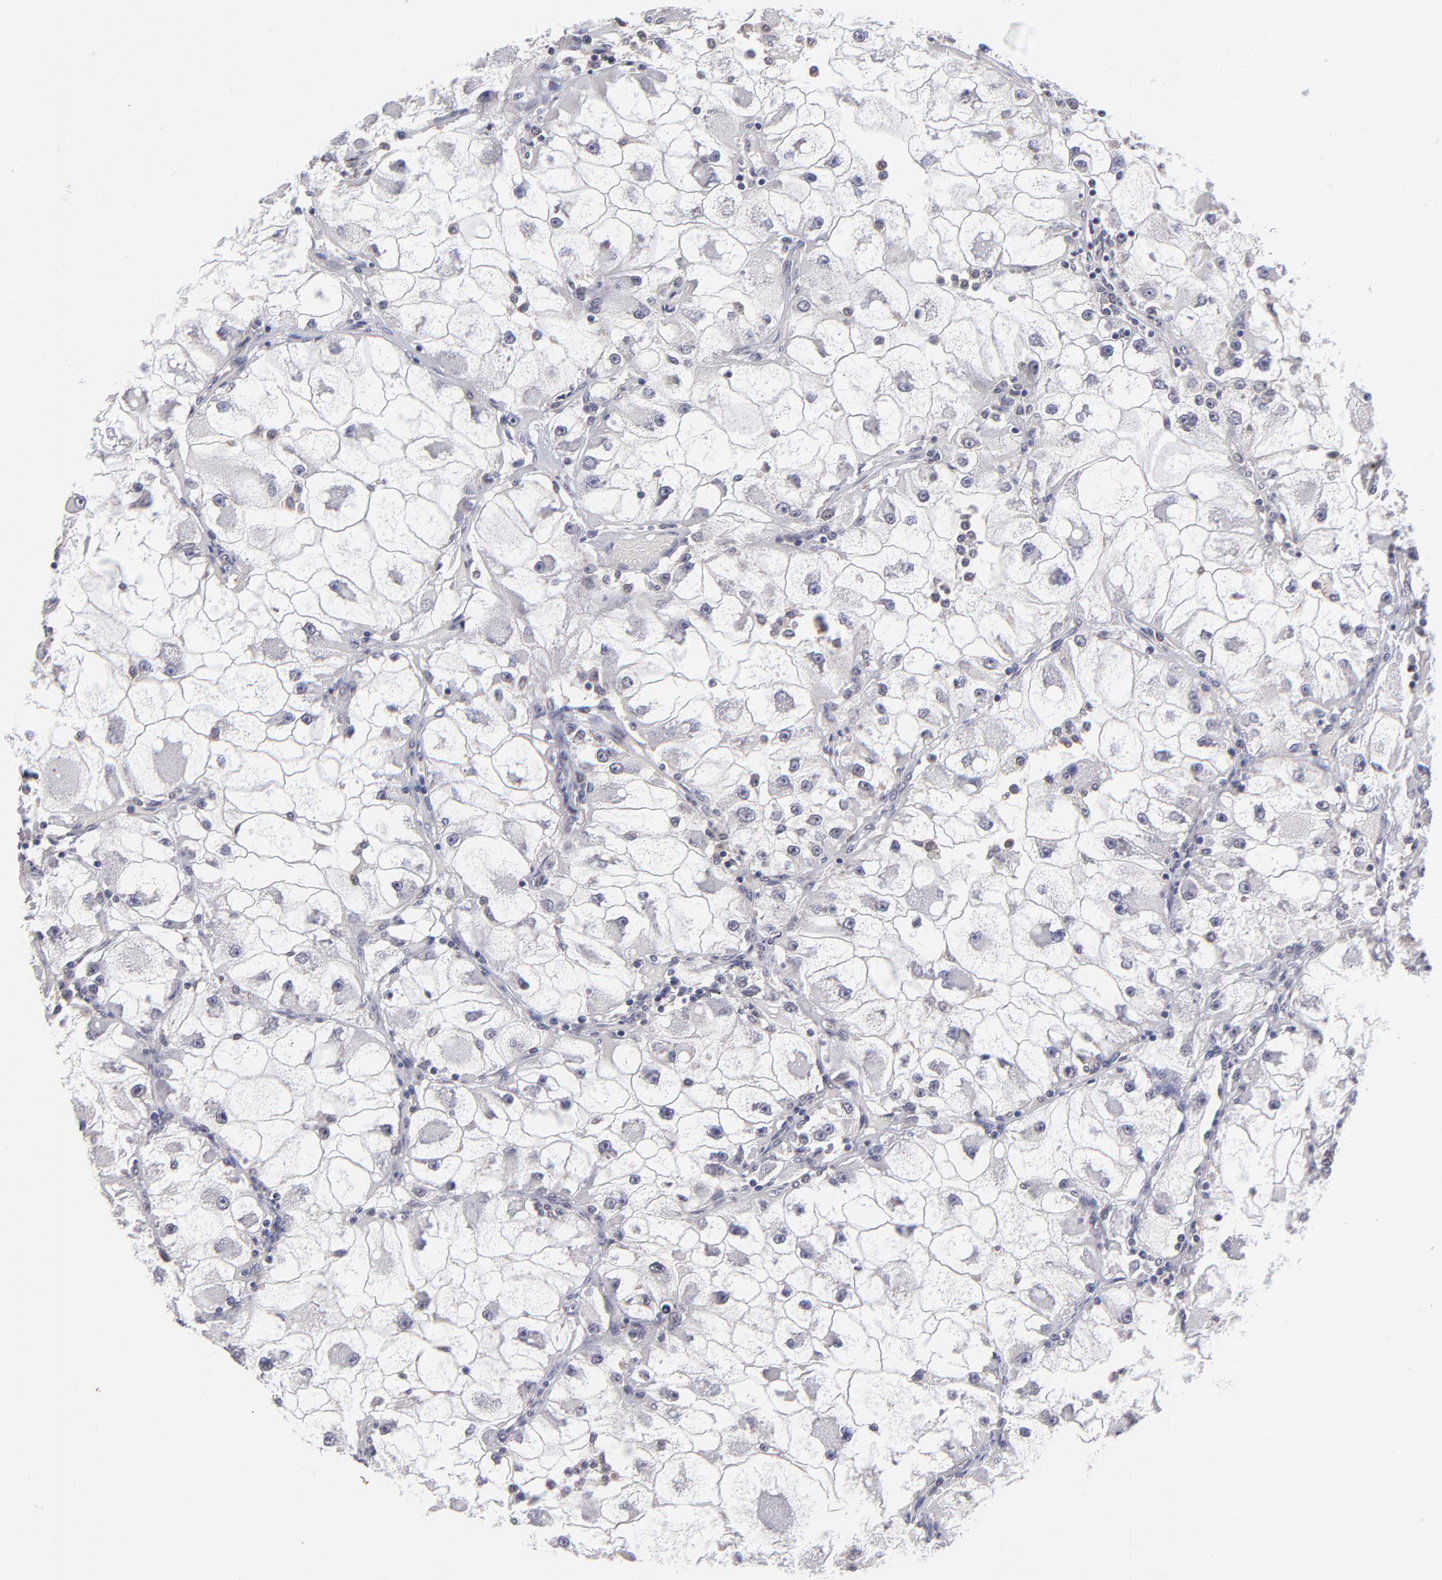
{"staining": {"intensity": "negative", "quantity": "none", "location": "none"}, "tissue": "renal cancer", "cell_type": "Tumor cells", "image_type": "cancer", "snomed": [{"axis": "morphology", "description": "Adenocarcinoma, NOS"}, {"axis": "topography", "description": "Kidney"}], "caption": "This micrograph is of renal cancer stained with immunohistochemistry (IHC) to label a protein in brown with the nuclei are counter-stained blue. There is no expression in tumor cells.", "gene": "UBE2E3", "patient": {"sex": "female", "age": 73}}